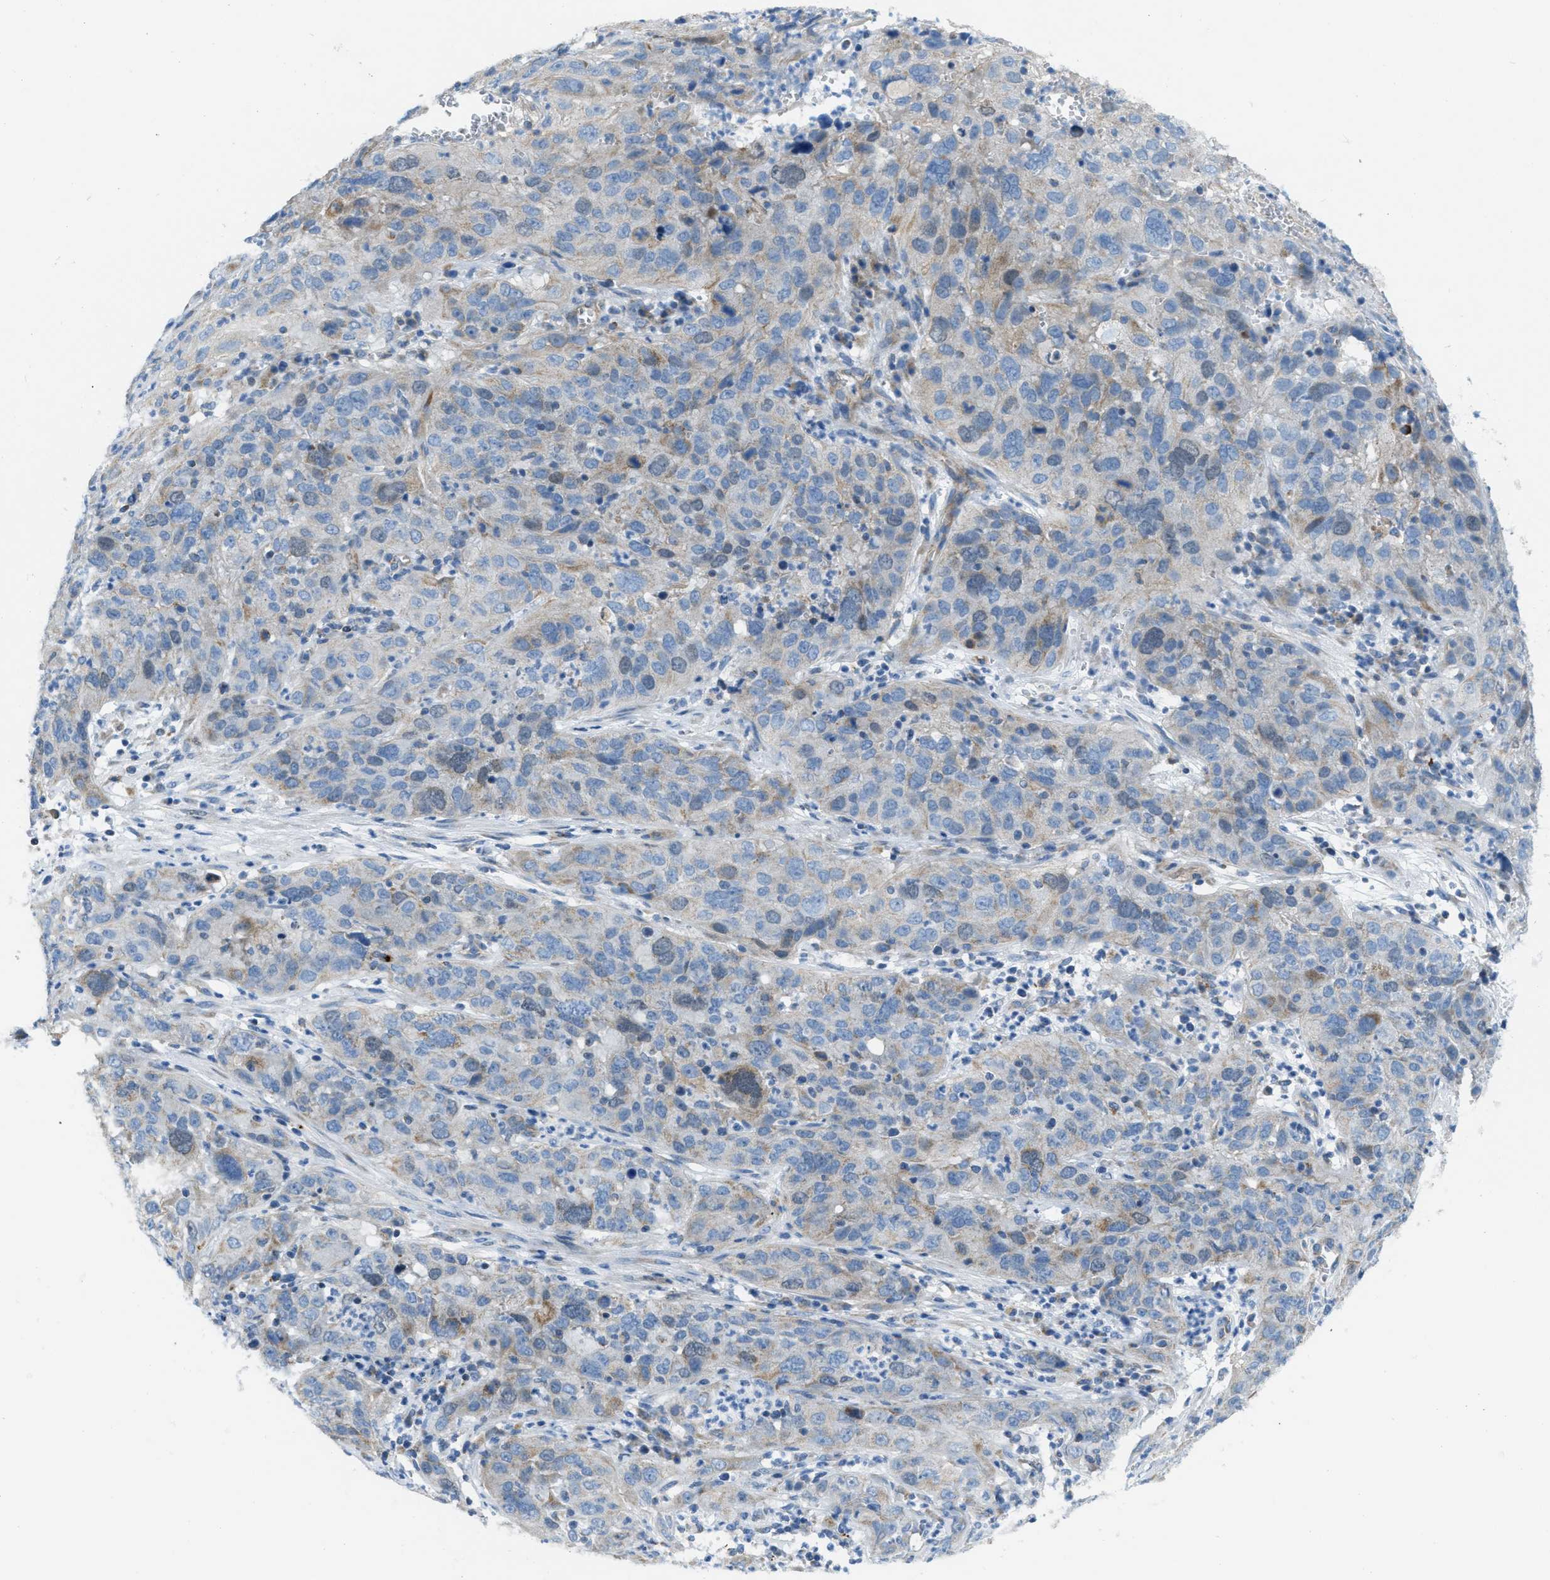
{"staining": {"intensity": "weak", "quantity": "<25%", "location": "cytoplasmic/membranous"}, "tissue": "cervical cancer", "cell_type": "Tumor cells", "image_type": "cancer", "snomed": [{"axis": "morphology", "description": "Squamous cell carcinoma, NOS"}, {"axis": "topography", "description": "Cervix"}], "caption": "Immunohistochemical staining of squamous cell carcinoma (cervical) shows no significant expression in tumor cells. Brightfield microscopy of immunohistochemistry (IHC) stained with DAB (3,3'-diaminobenzidine) (brown) and hematoxylin (blue), captured at high magnification.", "gene": "JADE1", "patient": {"sex": "female", "age": 32}}